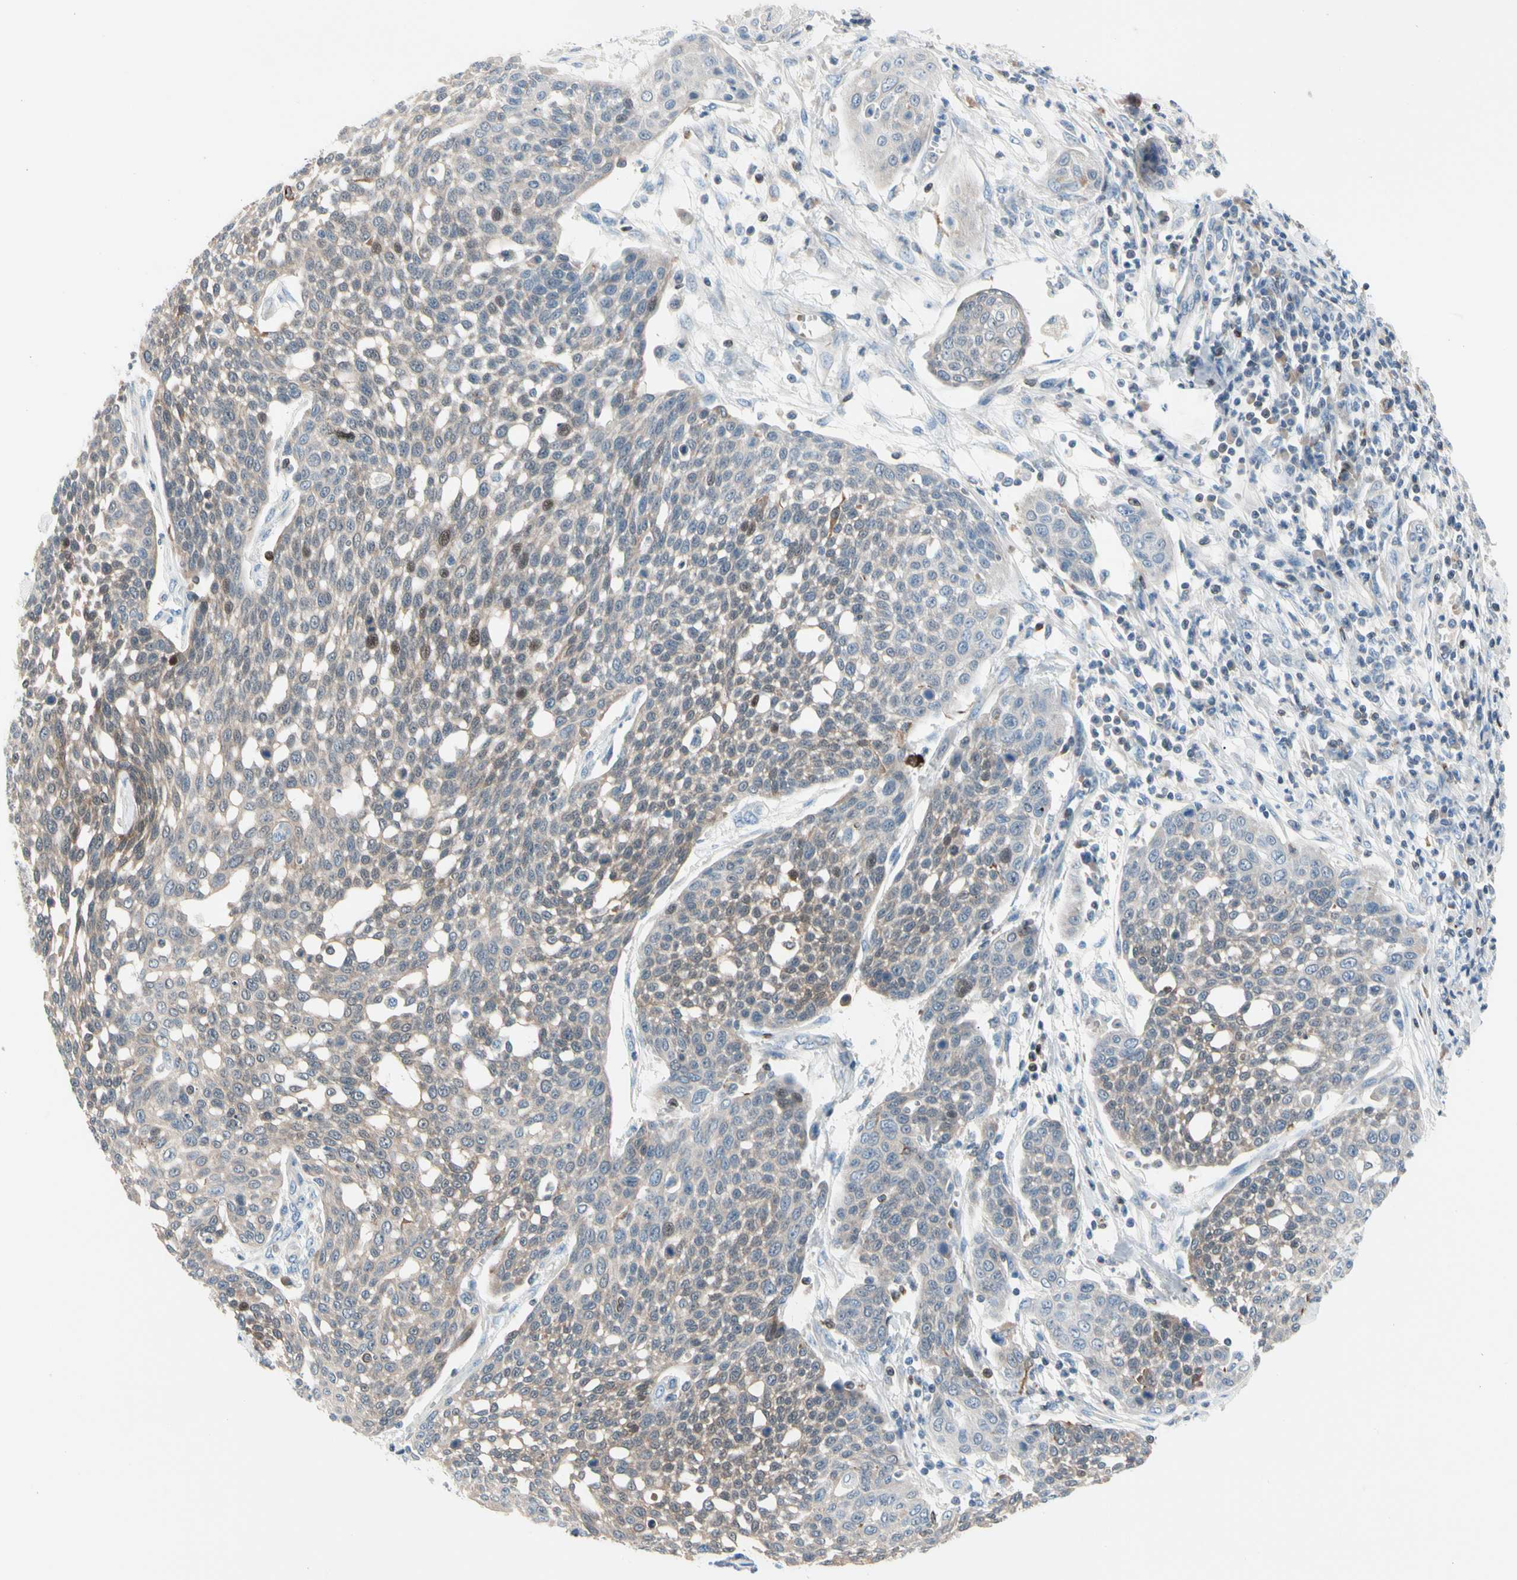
{"staining": {"intensity": "weak", "quantity": "<25%", "location": "cytoplasmic/membranous,nuclear"}, "tissue": "cervical cancer", "cell_type": "Tumor cells", "image_type": "cancer", "snomed": [{"axis": "morphology", "description": "Squamous cell carcinoma, NOS"}, {"axis": "topography", "description": "Cervix"}], "caption": "Human cervical cancer (squamous cell carcinoma) stained for a protein using immunohistochemistry shows no positivity in tumor cells.", "gene": "MAP3K3", "patient": {"sex": "female", "age": 34}}